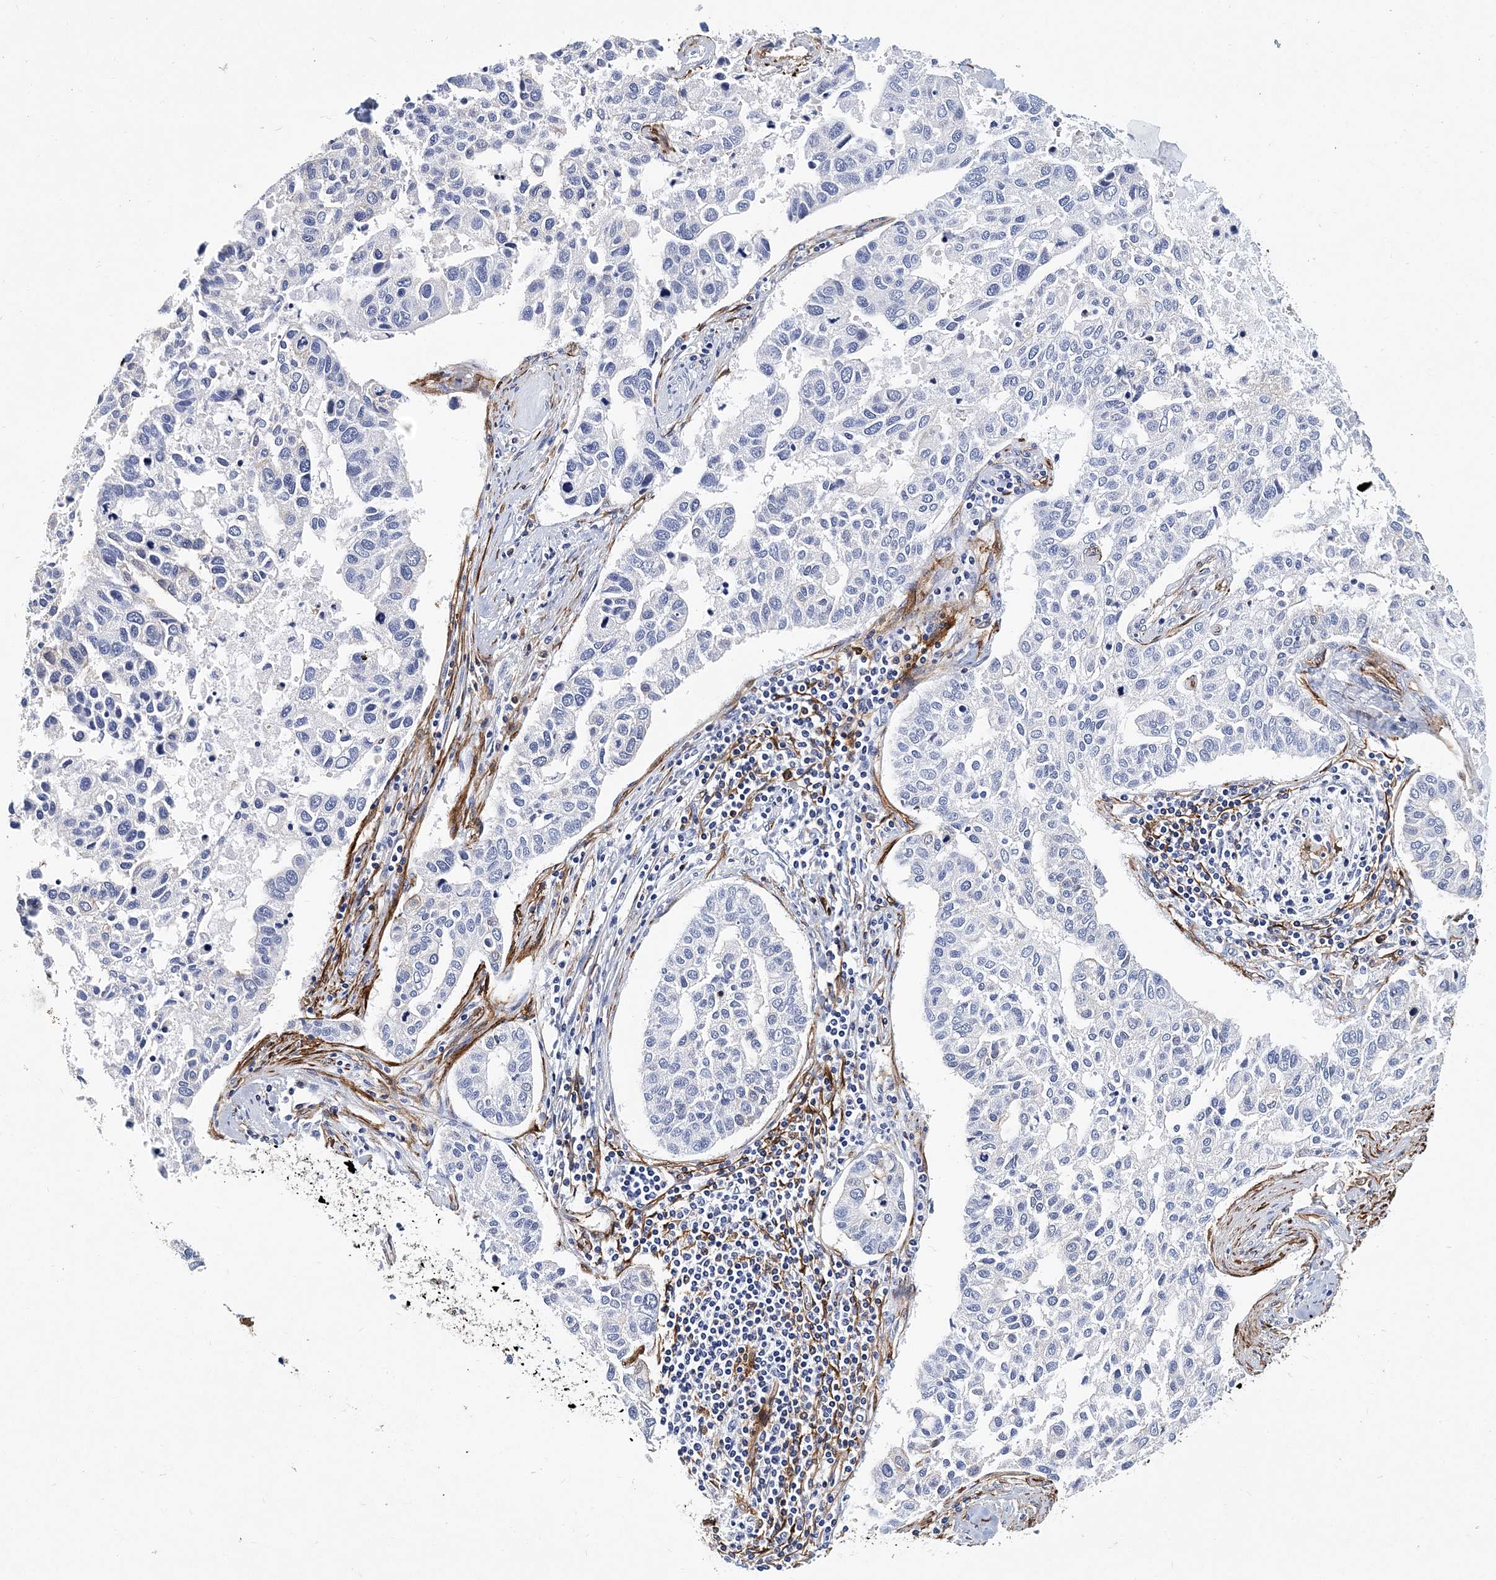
{"staining": {"intensity": "negative", "quantity": "none", "location": "none"}, "tissue": "pancreatic cancer", "cell_type": "Tumor cells", "image_type": "cancer", "snomed": [{"axis": "morphology", "description": "Adenocarcinoma, NOS"}, {"axis": "topography", "description": "Pancreas"}], "caption": "Adenocarcinoma (pancreatic) was stained to show a protein in brown. There is no significant expression in tumor cells.", "gene": "ITGA2B", "patient": {"sex": "female", "age": 61}}